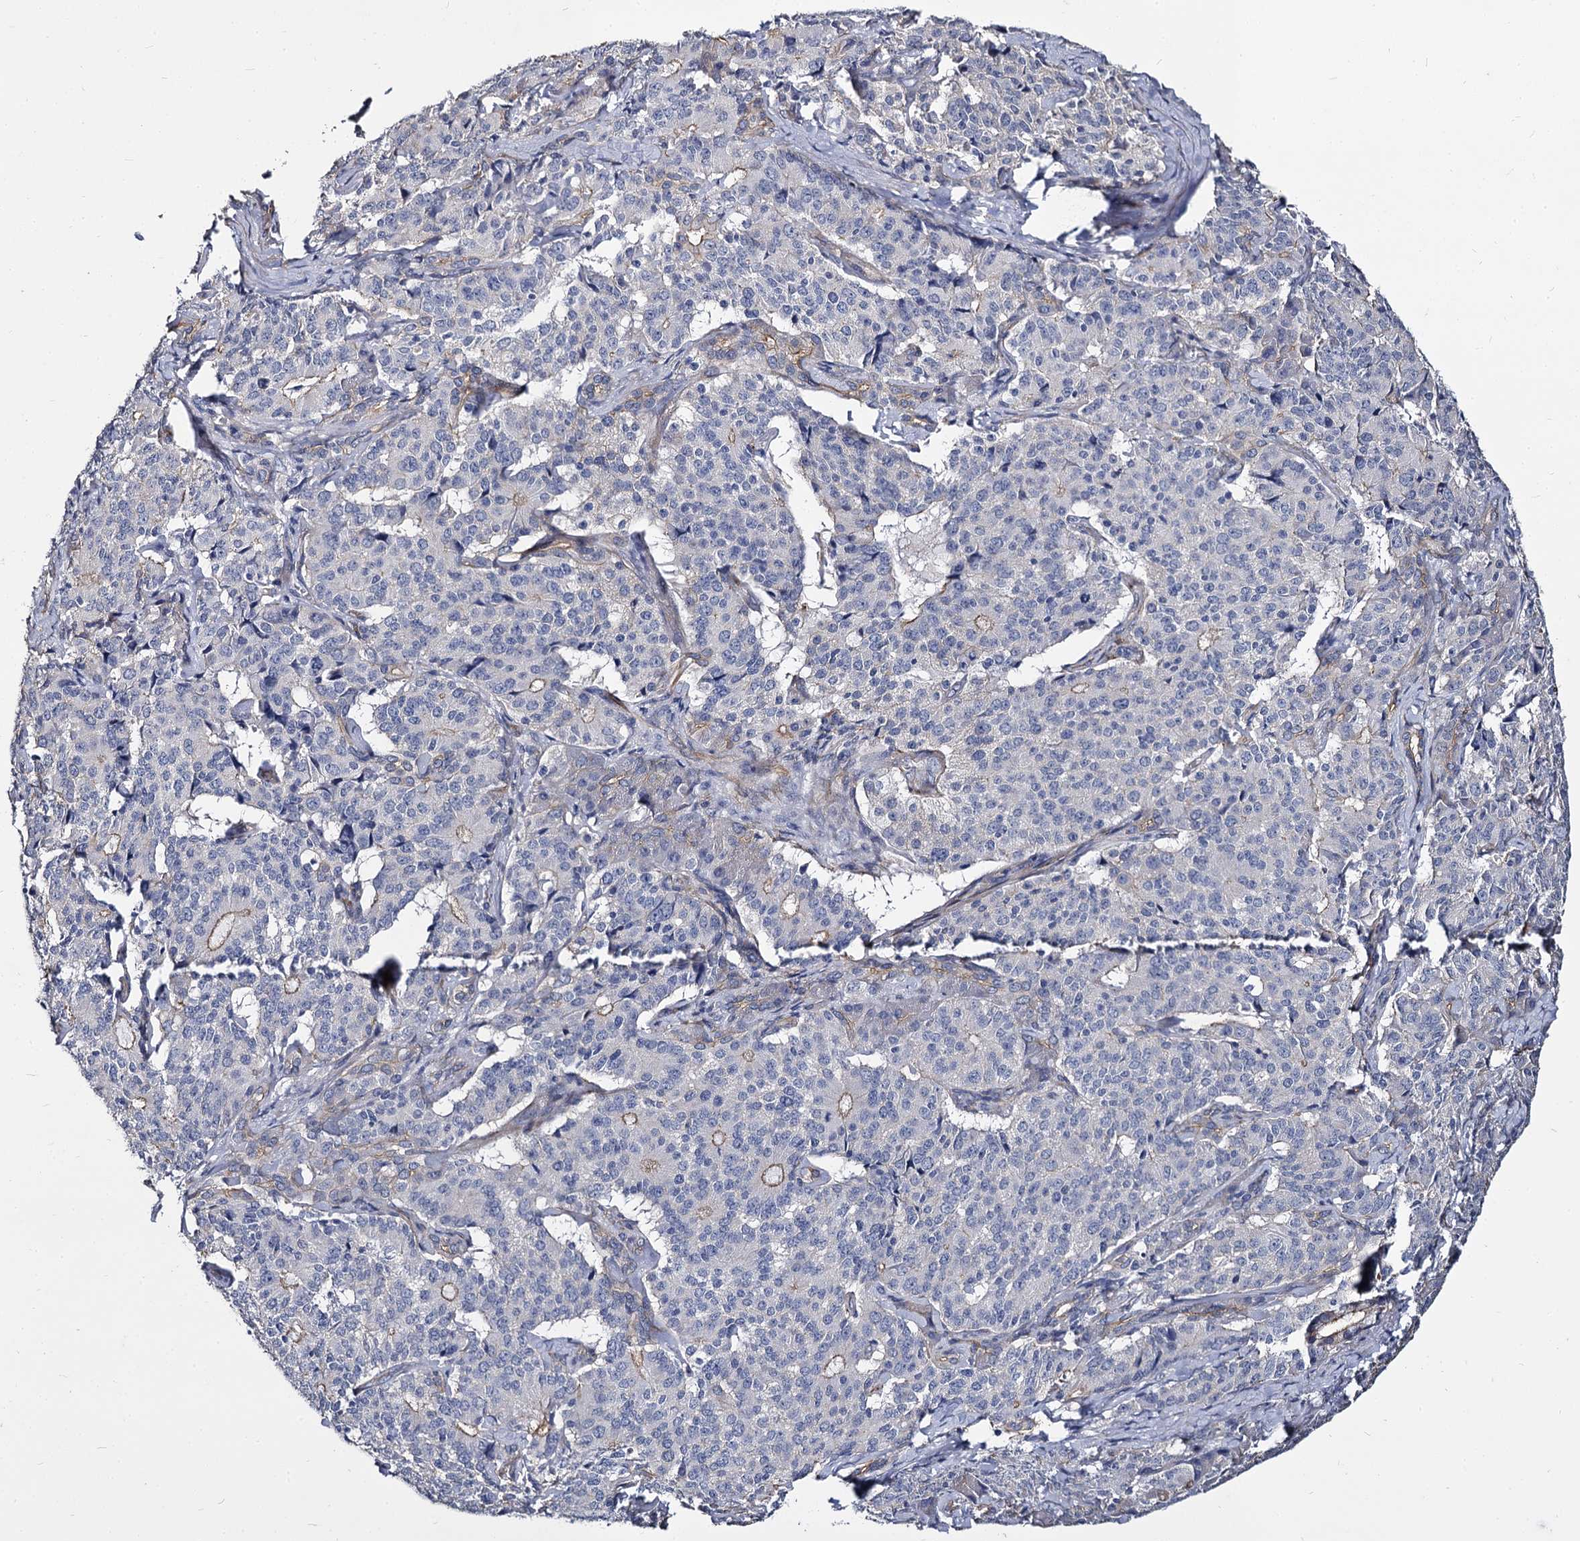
{"staining": {"intensity": "weak", "quantity": "<25%", "location": "cytoplasmic/membranous"}, "tissue": "pancreatic cancer", "cell_type": "Tumor cells", "image_type": "cancer", "snomed": [{"axis": "morphology", "description": "Adenocarcinoma, NOS"}, {"axis": "topography", "description": "Pancreas"}], "caption": "IHC photomicrograph of neoplastic tissue: human adenocarcinoma (pancreatic) stained with DAB demonstrates no significant protein positivity in tumor cells.", "gene": "CBFB", "patient": {"sex": "female", "age": 74}}